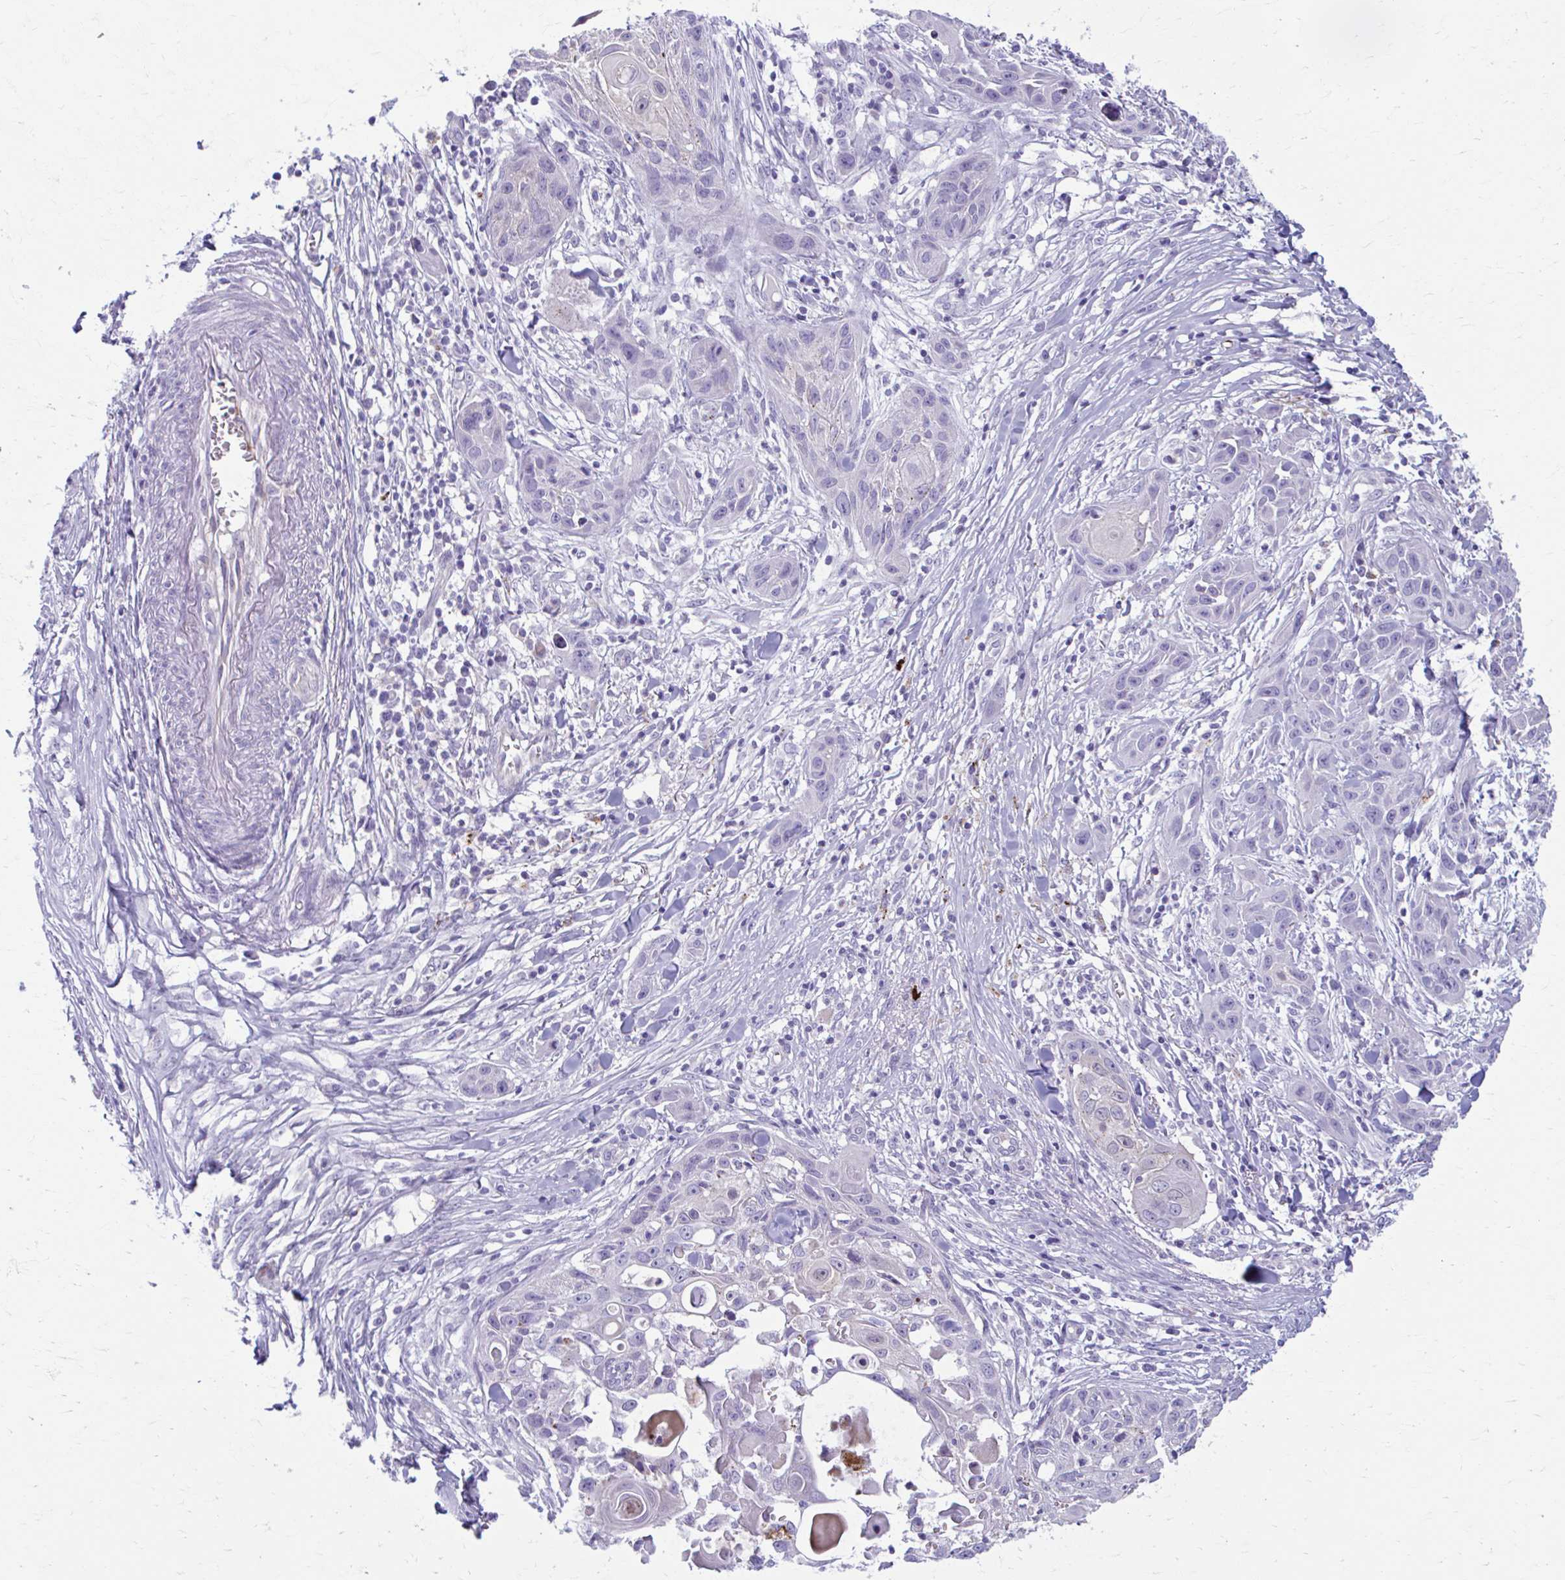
{"staining": {"intensity": "moderate", "quantity": "<25%", "location": "cytoplasmic/membranous"}, "tissue": "skin cancer", "cell_type": "Tumor cells", "image_type": "cancer", "snomed": [{"axis": "morphology", "description": "Squamous cell carcinoma, NOS"}, {"axis": "topography", "description": "Skin"}, {"axis": "topography", "description": "Vulva"}], "caption": "This is a histology image of immunohistochemistry (IHC) staining of skin cancer (squamous cell carcinoma), which shows moderate expression in the cytoplasmic/membranous of tumor cells.", "gene": "C12orf71", "patient": {"sex": "female", "age": 83}}